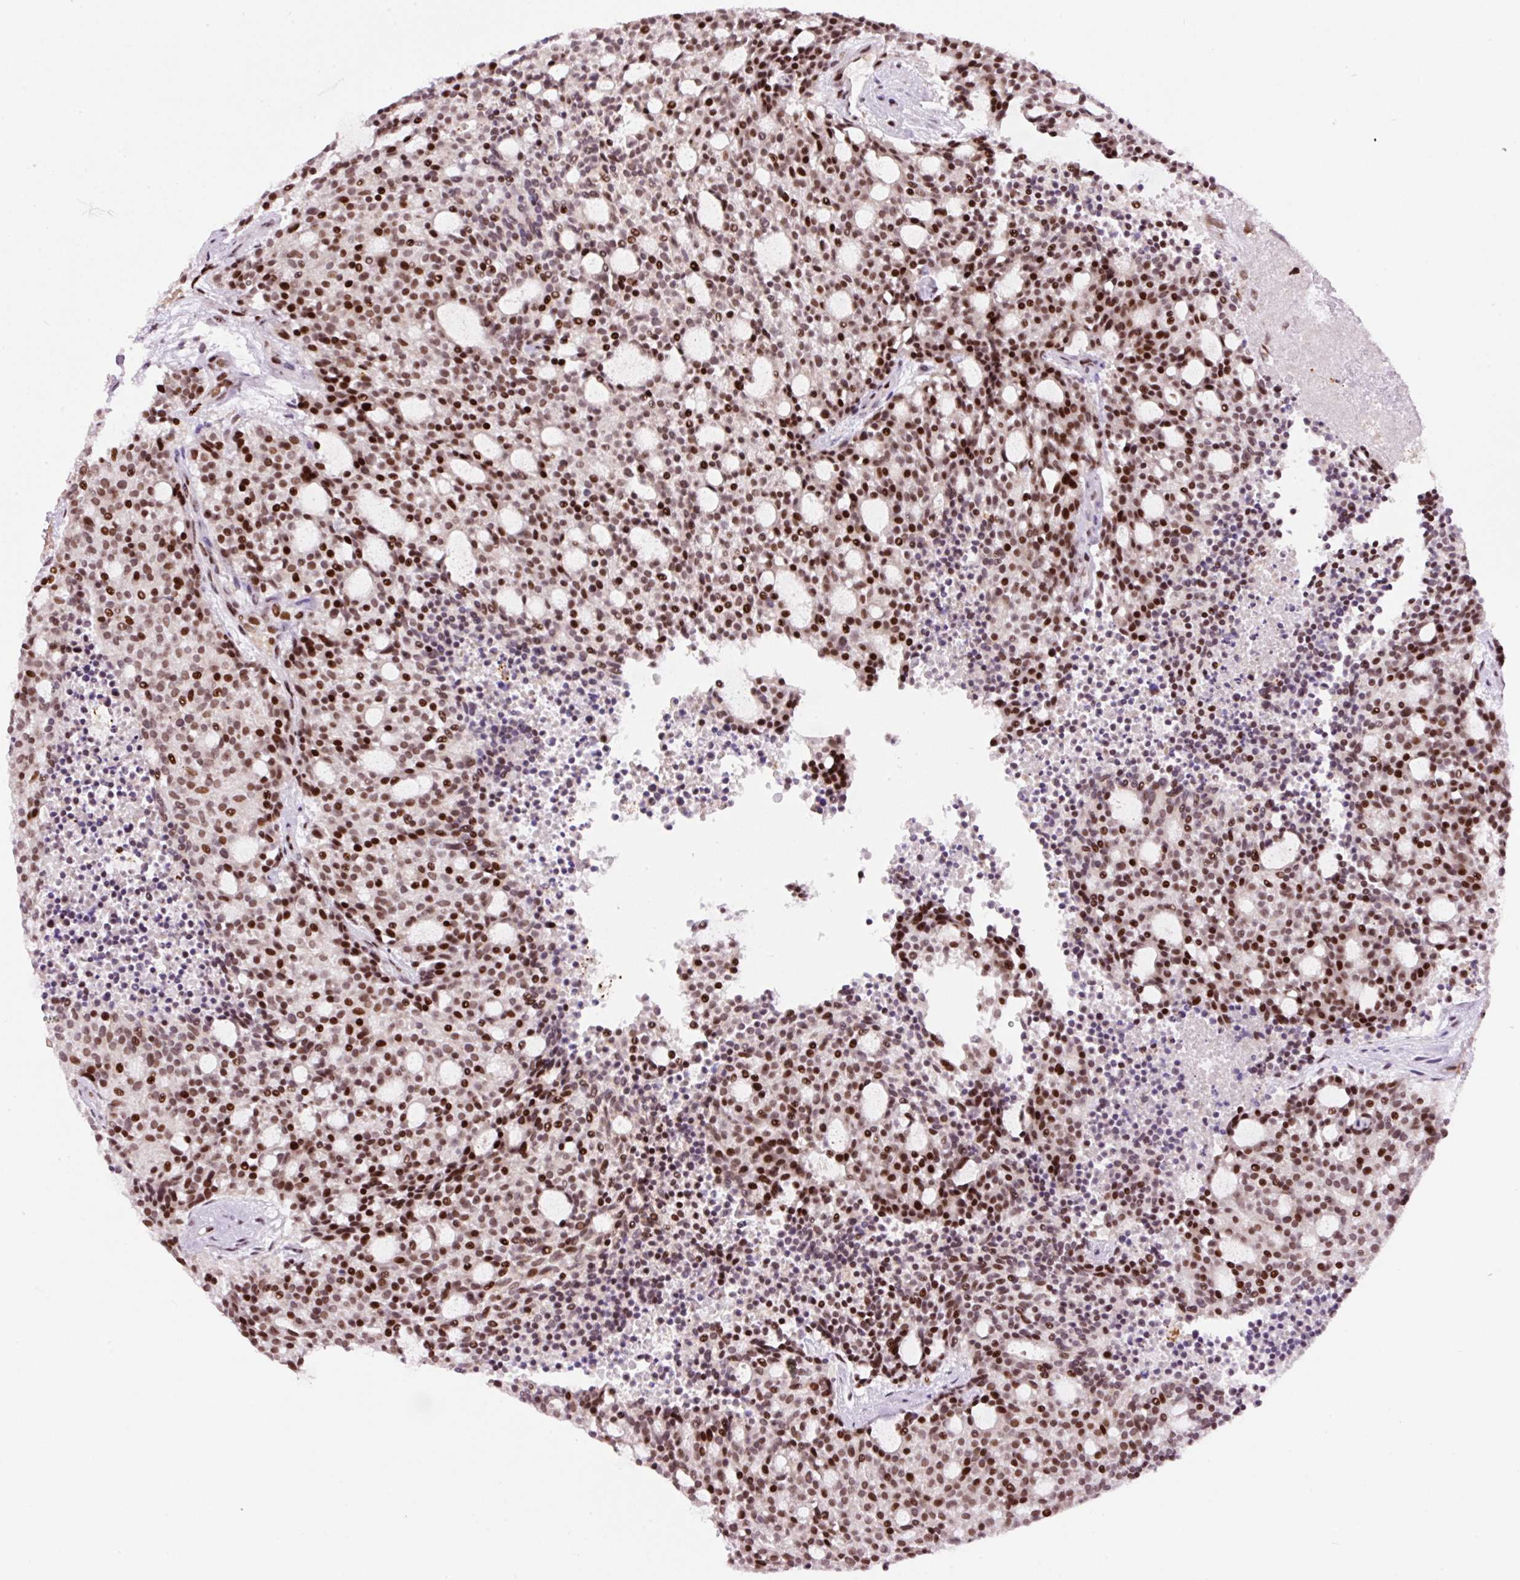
{"staining": {"intensity": "moderate", "quantity": ">75%", "location": "nuclear"}, "tissue": "carcinoid", "cell_type": "Tumor cells", "image_type": "cancer", "snomed": [{"axis": "morphology", "description": "Carcinoid, malignant, NOS"}, {"axis": "topography", "description": "Pancreas"}], "caption": "A photomicrograph of human carcinoid stained for a protein demonstrates moderate nuclear brown staining in tumor cells.", "gene": "CCNL2", "patient": {"sex": "female", "age": 54}}